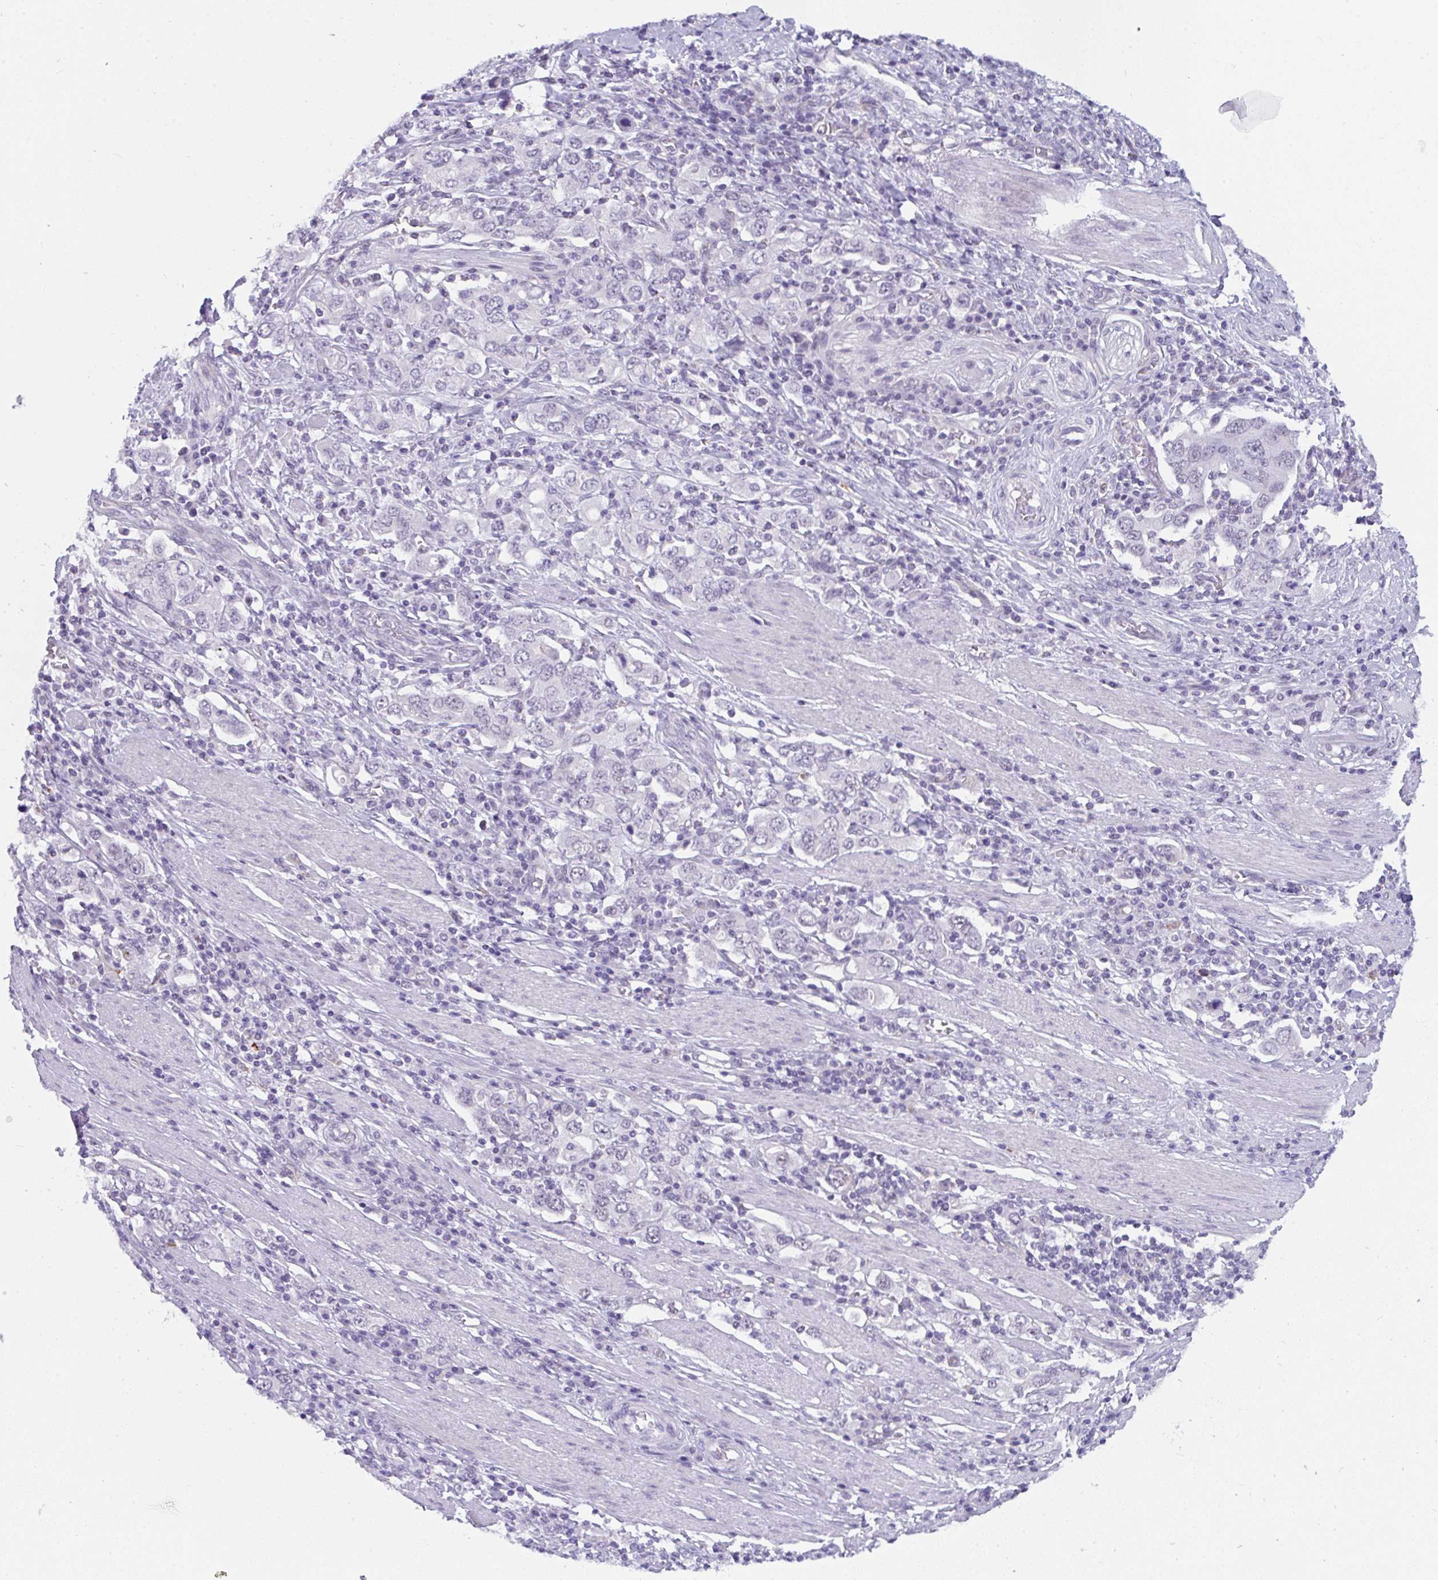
{"staining": {"intensity": "negative", "quantity": "none", "location": "none"}, "tissue": "stomach cancer", "cell_type": "Tumor cells", "image_type": "cancer", "snomed": [{"axis": "morphology", "description": "Adenocarcinoma, NOS"}, {"axis": "topography", "description": "Stomach, upper"}, {"axis": "topography", "description": "Stomach"}], "caption": "Stomach adenocarcinoma stained for a protein using immunohistochemistry (IHC) displays no expression tumor cells.", "gene": "CDK13", "patient": {"sex": "male", "age": 62}}